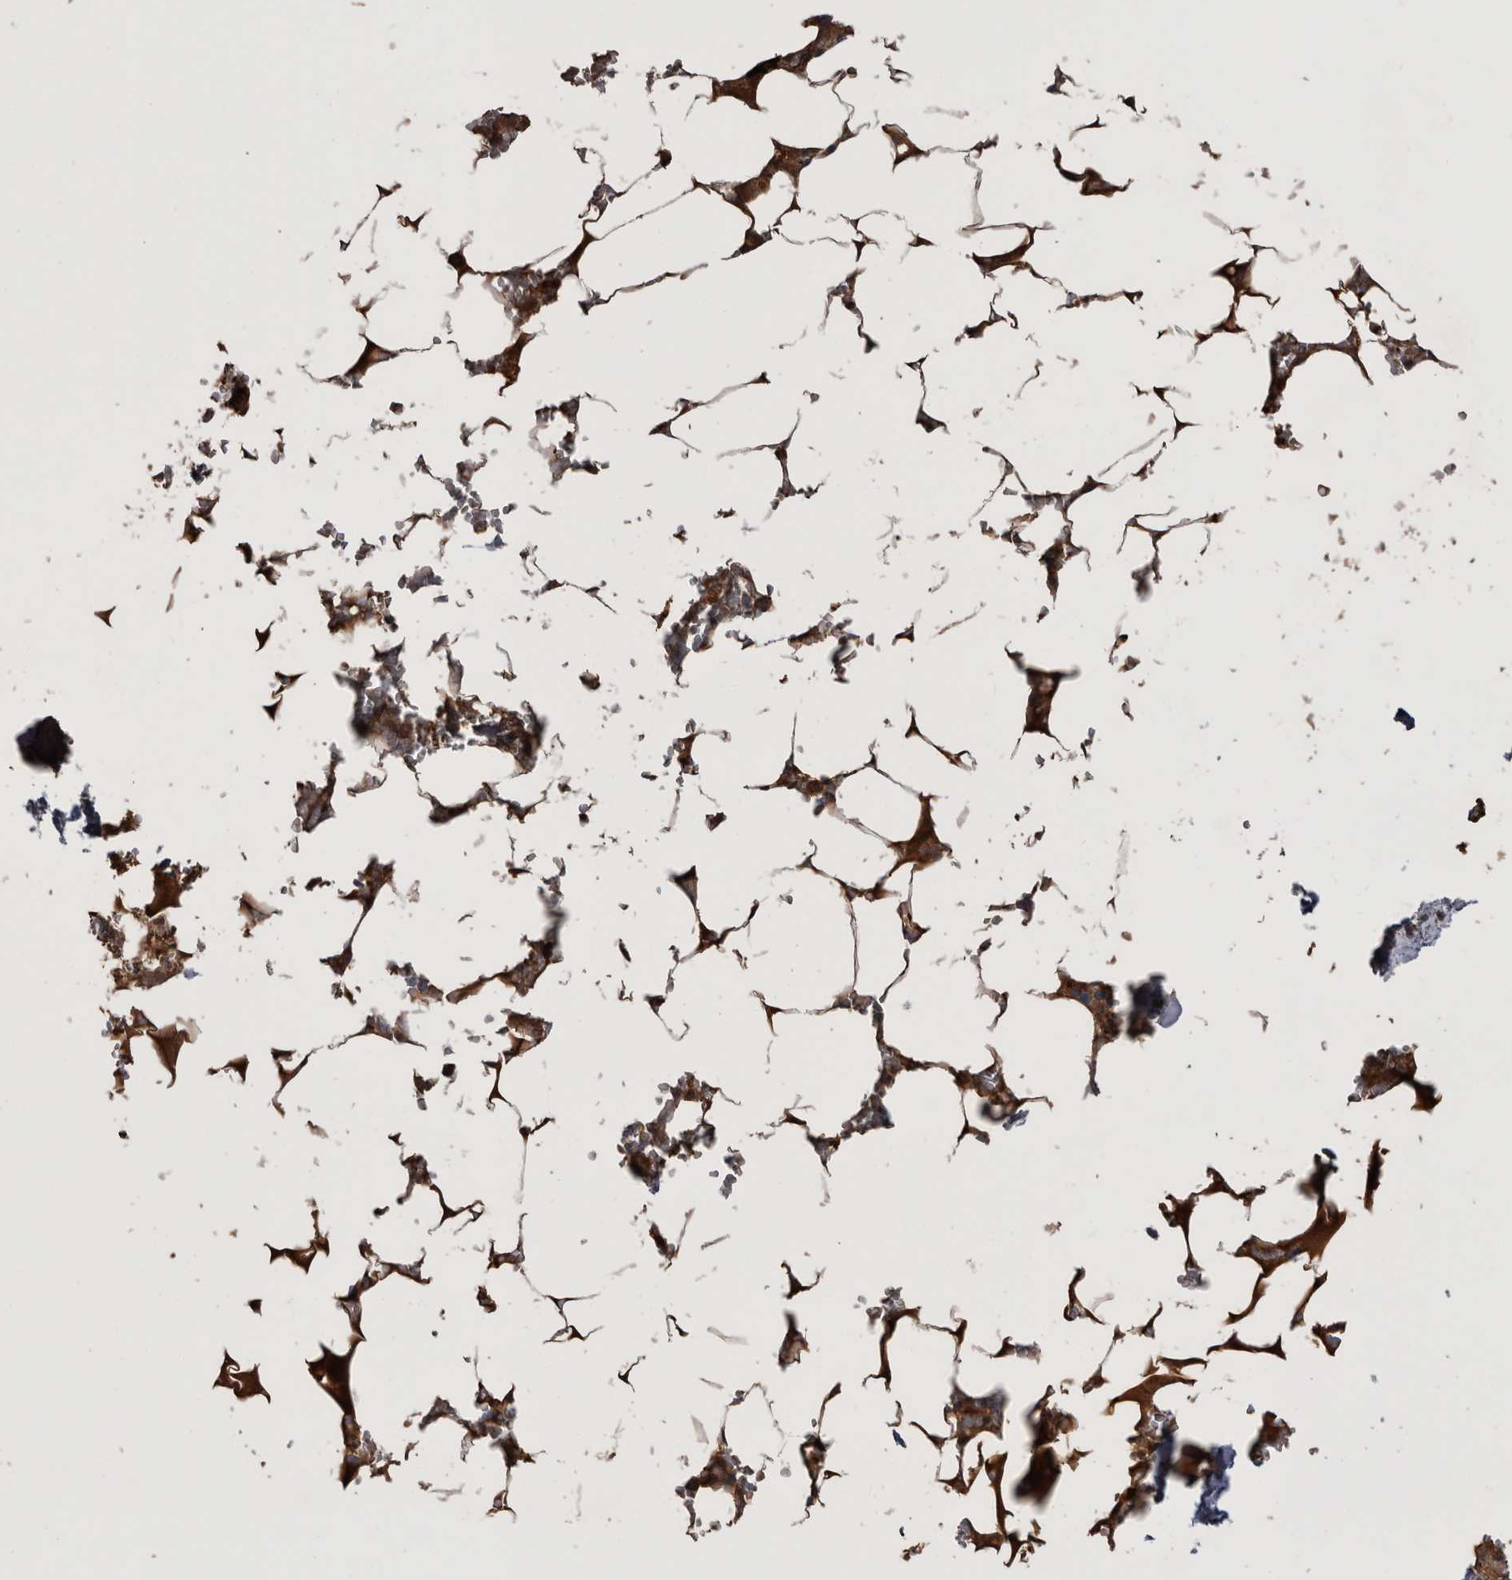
{"staining": {"intensity": "strong", "quantity": ">75%", "location": "cytoplasmic/membranous"}, "tissue": "bone marrow", "cell_type": "Hematopoietic cells", "image_type": "normal", "snomed": [{"axis": "morphology", "description": "Normal tissue, NOS"}, {"axis": "topography", "description": "Bone marrow"}], "caption": "Immunohistochemical staining of unremarkable bone marrow reveals high levels of strong cytoplasmic/membranous expression in about >75% of hematopoietic cells.", "gene": "RAB3GAP2", "patient": {"sex": "male", "age": 70}}